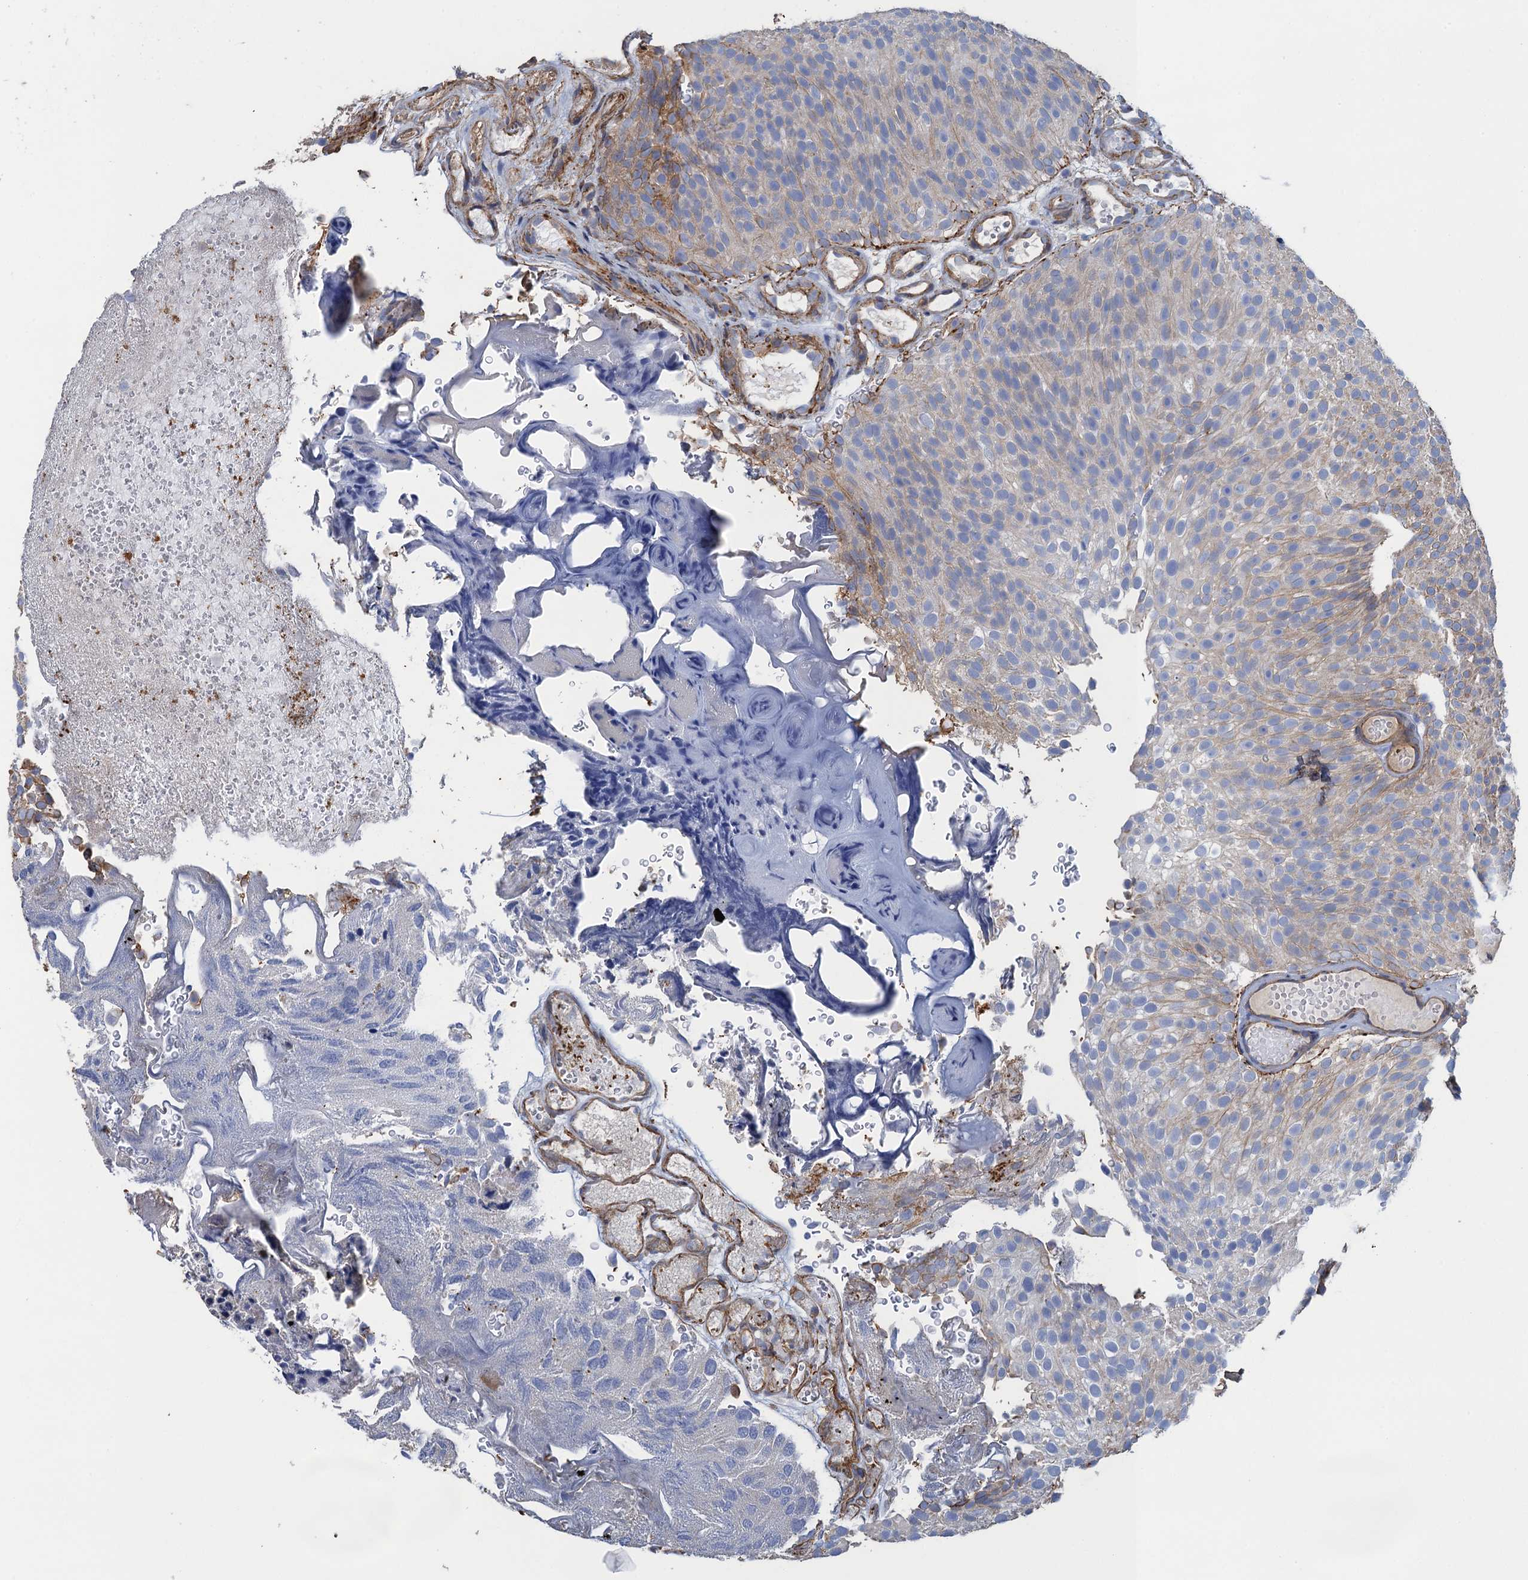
{"staining": {"intensity": "weak", "quantity": "<25%", "location": "cytoplasmic/membranous"}, "tissue": "urothelial cancer", "cell_type": "Tumor cells", "image_type": "cancer", "snomed": [{"axis": "morphology", "description": "Urothelial carcinoma, Low grade"}, {"axis": "topography", "description": "Urinary bladder"}], "caption": "Tumor cells are negative for brown protein staining in urothelial cancer.", "gene": "GCSH", "patient": {"sex": "male", "age": 78}}